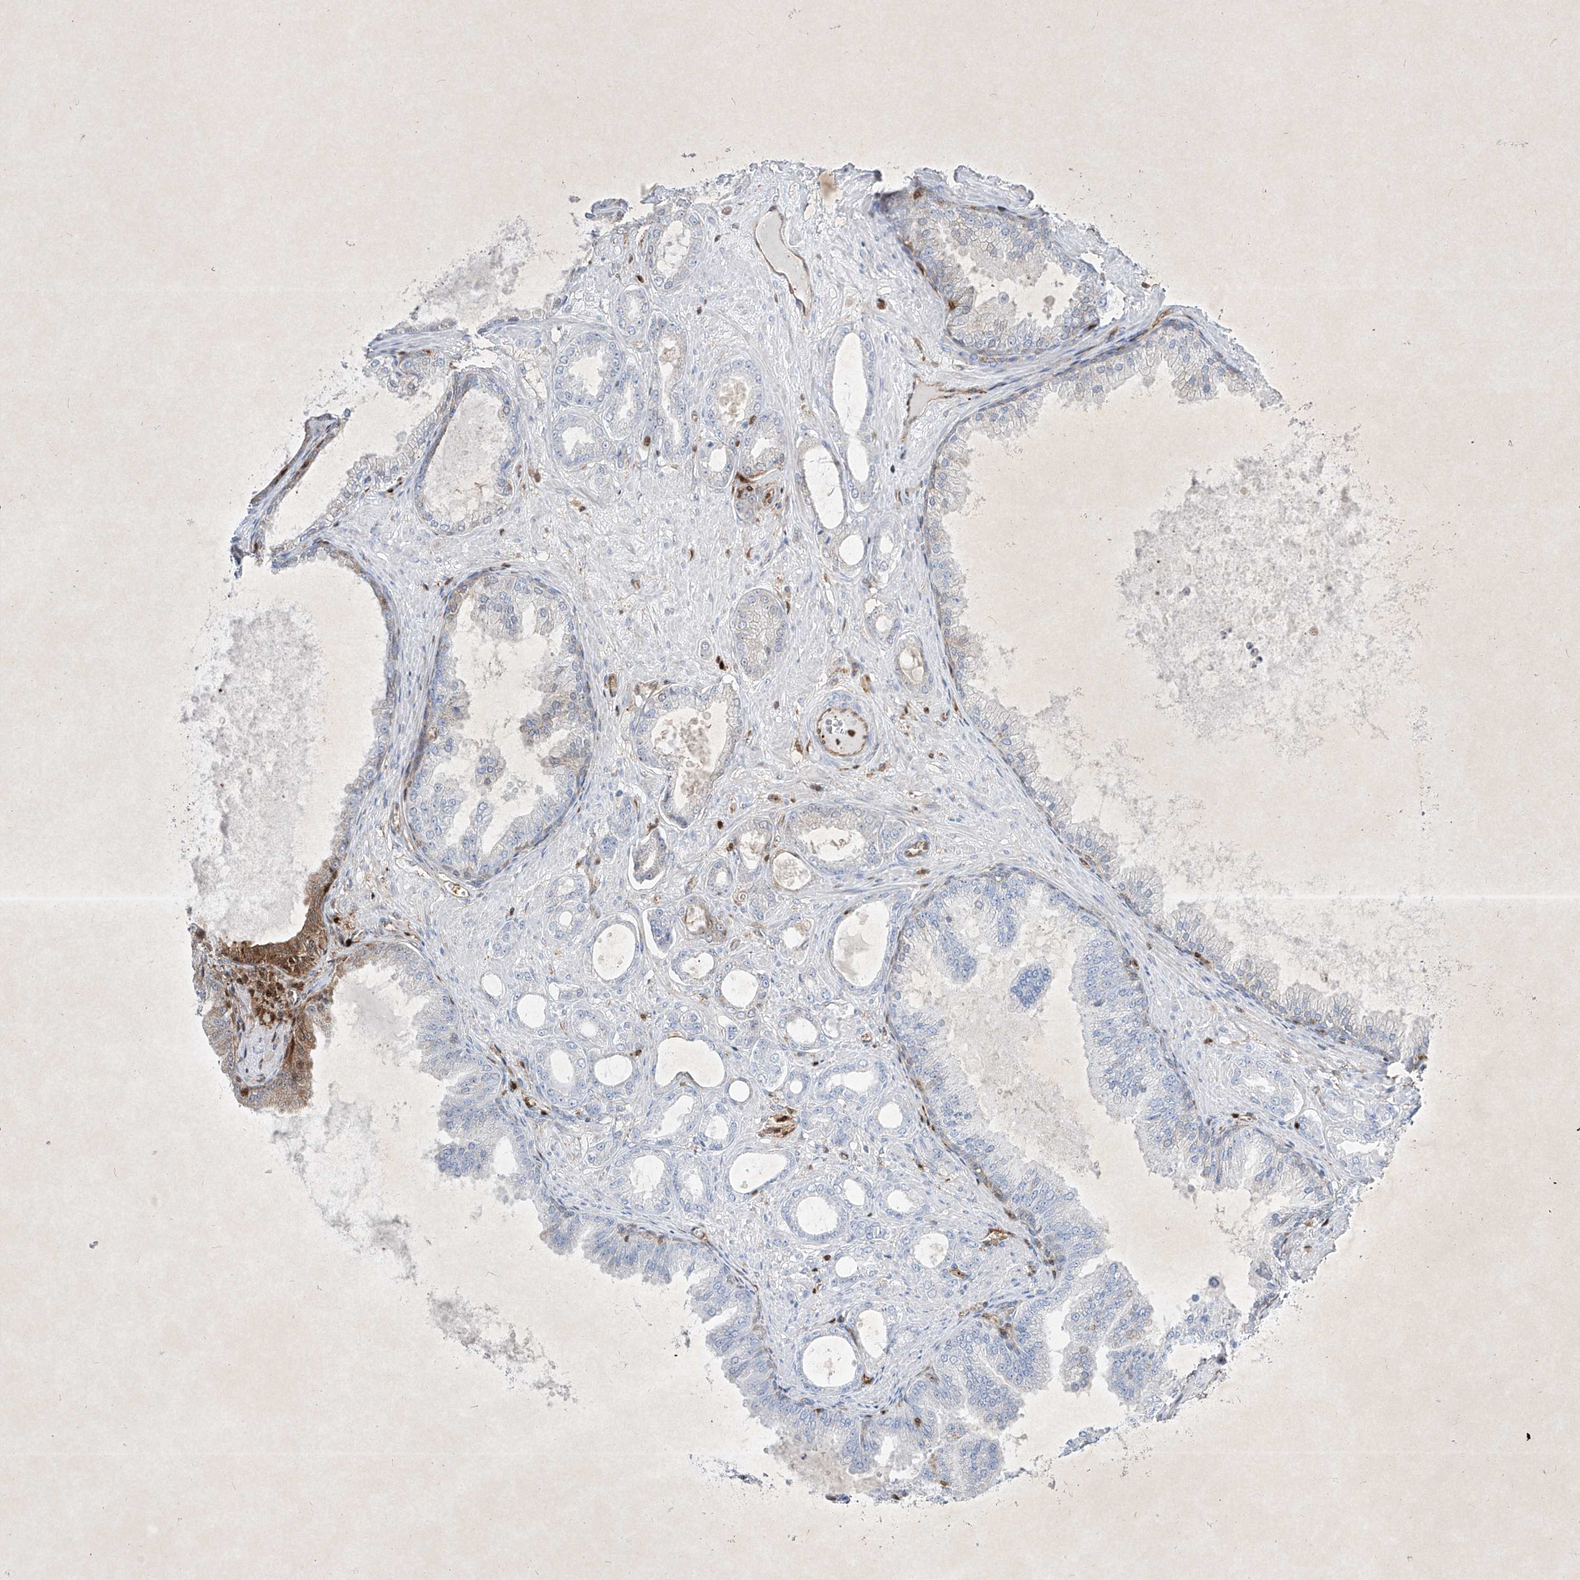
{"staining": {"intensity": "negative", "quantity": "none", "location": "none"}, "tissue": "prostate cancer", "cell_type": "Tumor cells", "image_type": "cancer", "snomed": [{"axis": "morphology", "description": "Adenocarcinoma, Low grade"}, {"axis": "topography", "description": "Prostate"}], "caption": "Human prostate cancer stained for a protein using immunohistochemistry exhibits no expression in tumor cells.", "gene": "PSMB10", "patient": {"sex": "male", "age": 63}}